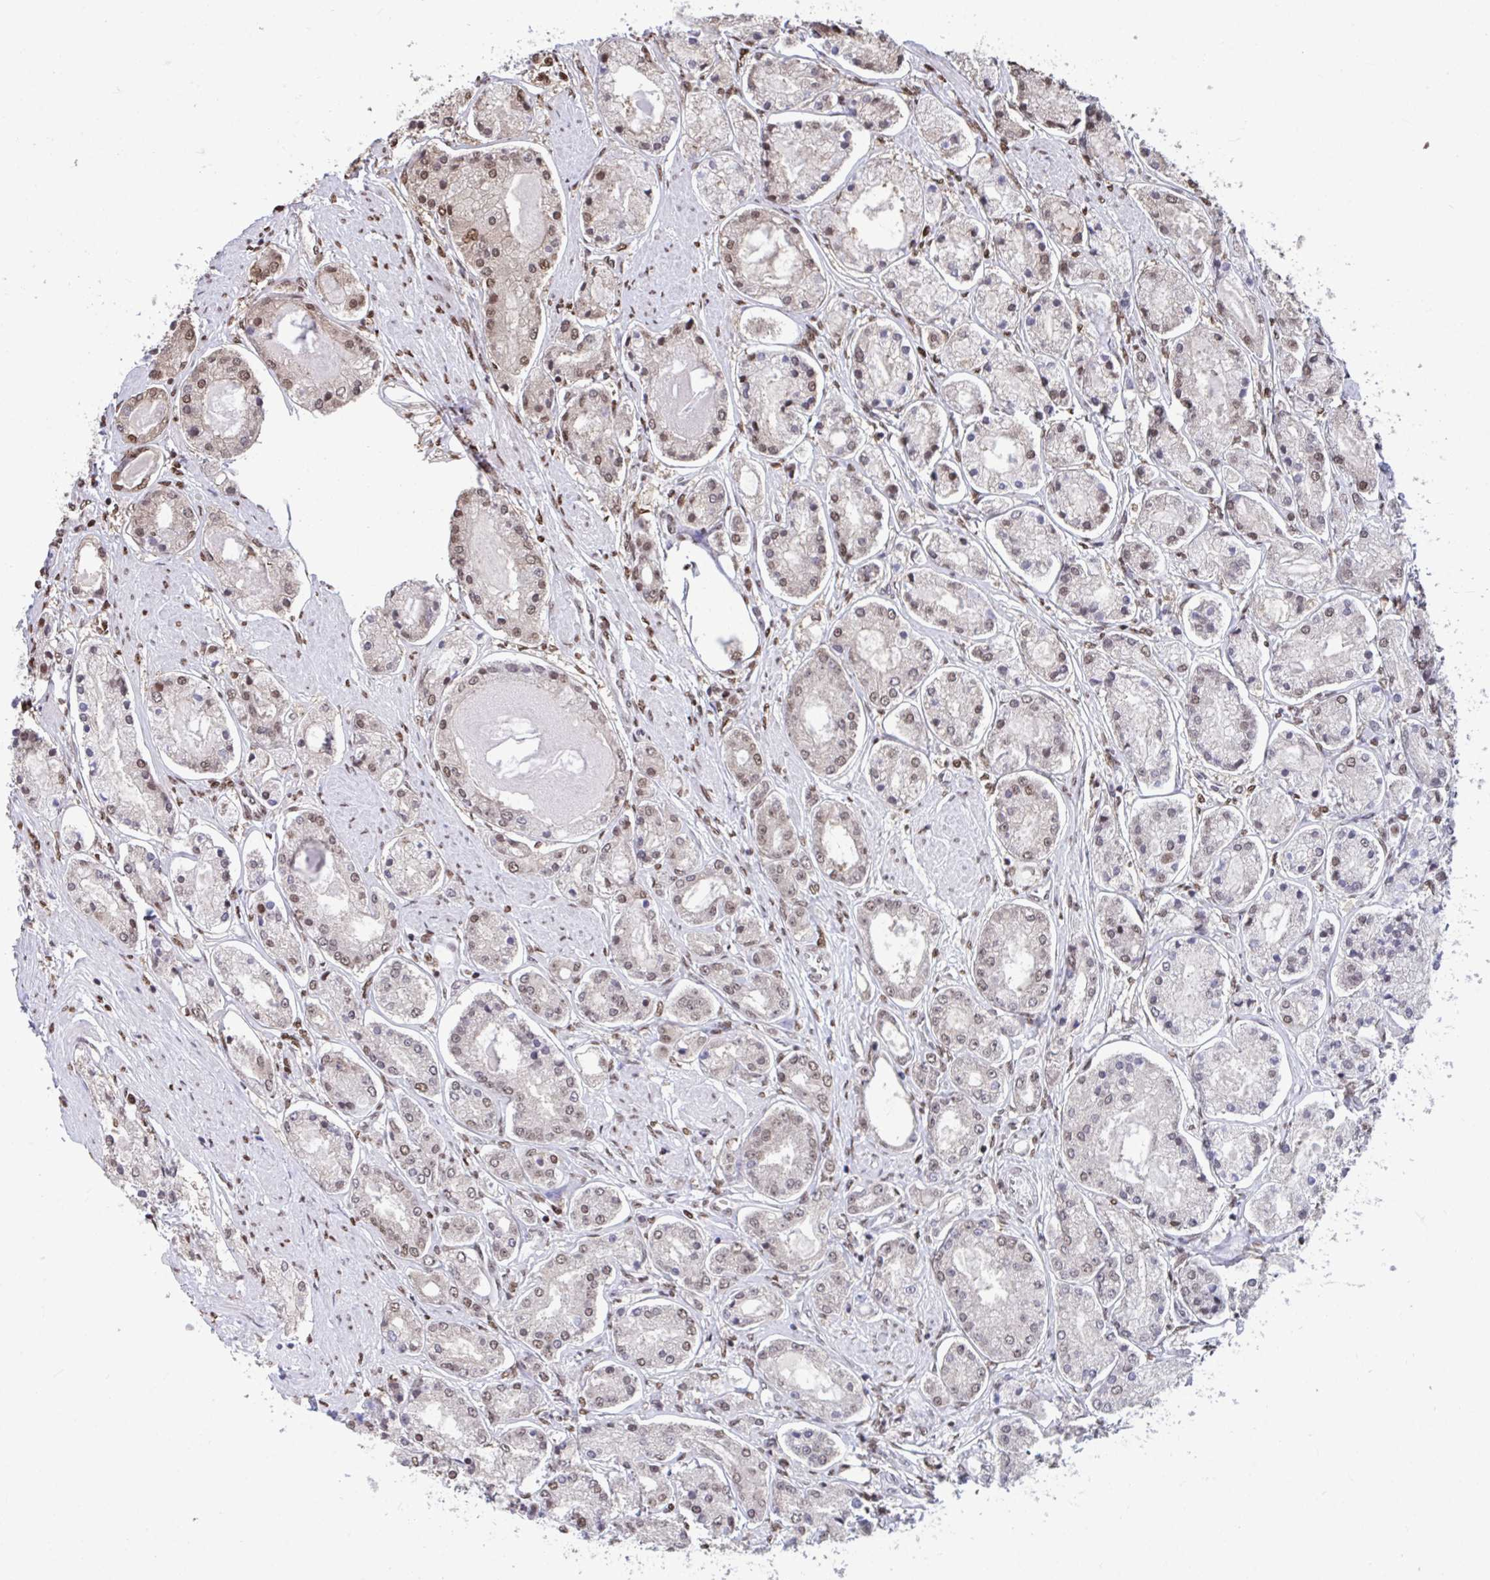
{"staining": {"intensity": "moderate", "quantity": "25%-75%", "location": "nuclear"}, "tissue": "prostate cancer", "cell_type": "Tumor cells", "image_type": "cancer", "snomed": [{"axis": "morphology", "description": "Adenocarcinoma, High grade"}, {"axis": "topography", "description": "Prostate"}], "caption": "Moderate nuclear positivity for a protein is seen in about 25%-75% of tumor cells of prostate high-grade adenocarcinoma using immunohistochemistry (IHC).", "gene": "HNRNPDL", "patient": {"sex": "male", "age": 66}}